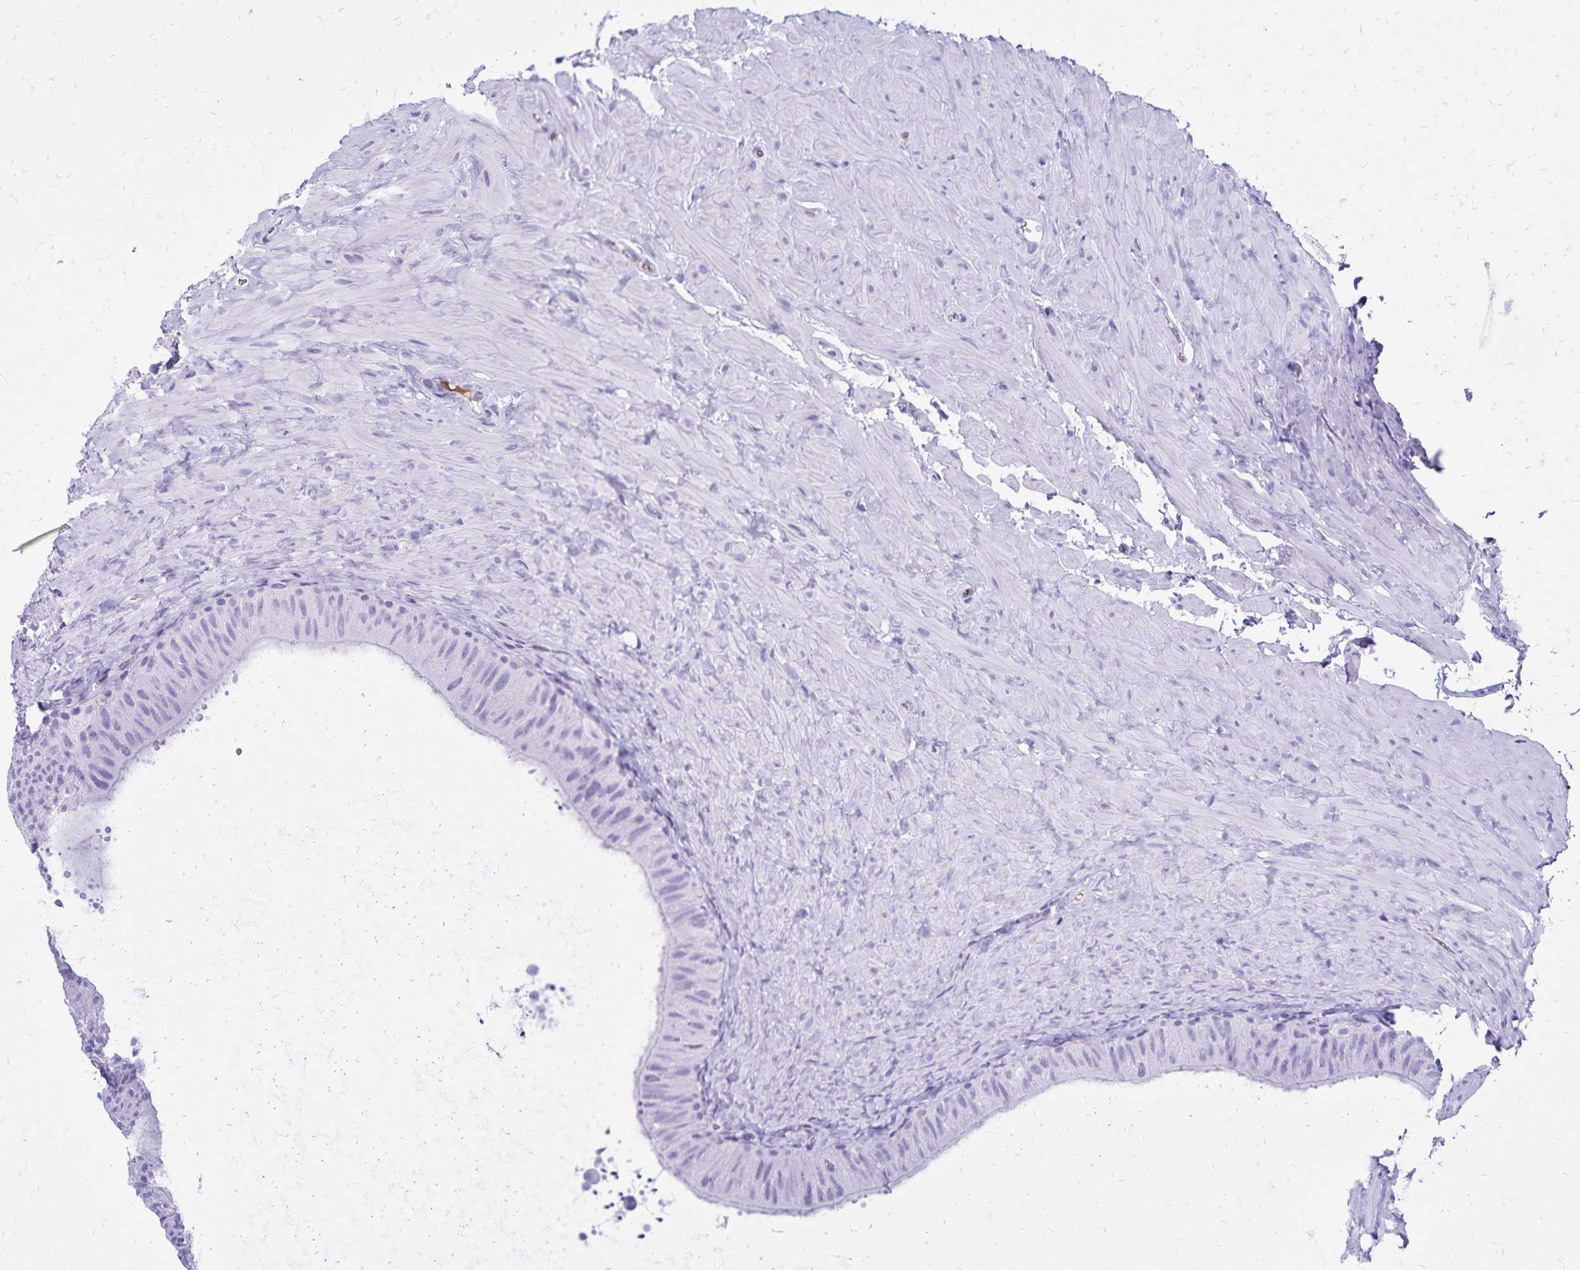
{"staining": {"intensity": "negative", "quantity": "none", "location": "none"}, "tissue": "epididymis", "cell_type": "Glandular cells", "image_type": "normal", "snomed": [{"axis": "morphology", "description": "Normal tissue, NOS"}, {"axis": "topography", "description": "Epididymis, spermatic cord, NOS"}, {"axis": "topography", "description": "Epididymis"}], "caption": "This micrograph is of benign epididymis stained with immunohistochemistry (IHC) to label a protein in brown with the nuclei are counter-stained blue. There is no positivity in glandular cells.", "gene": "CD27", "patient": {"sex": "male", "age": 31}}